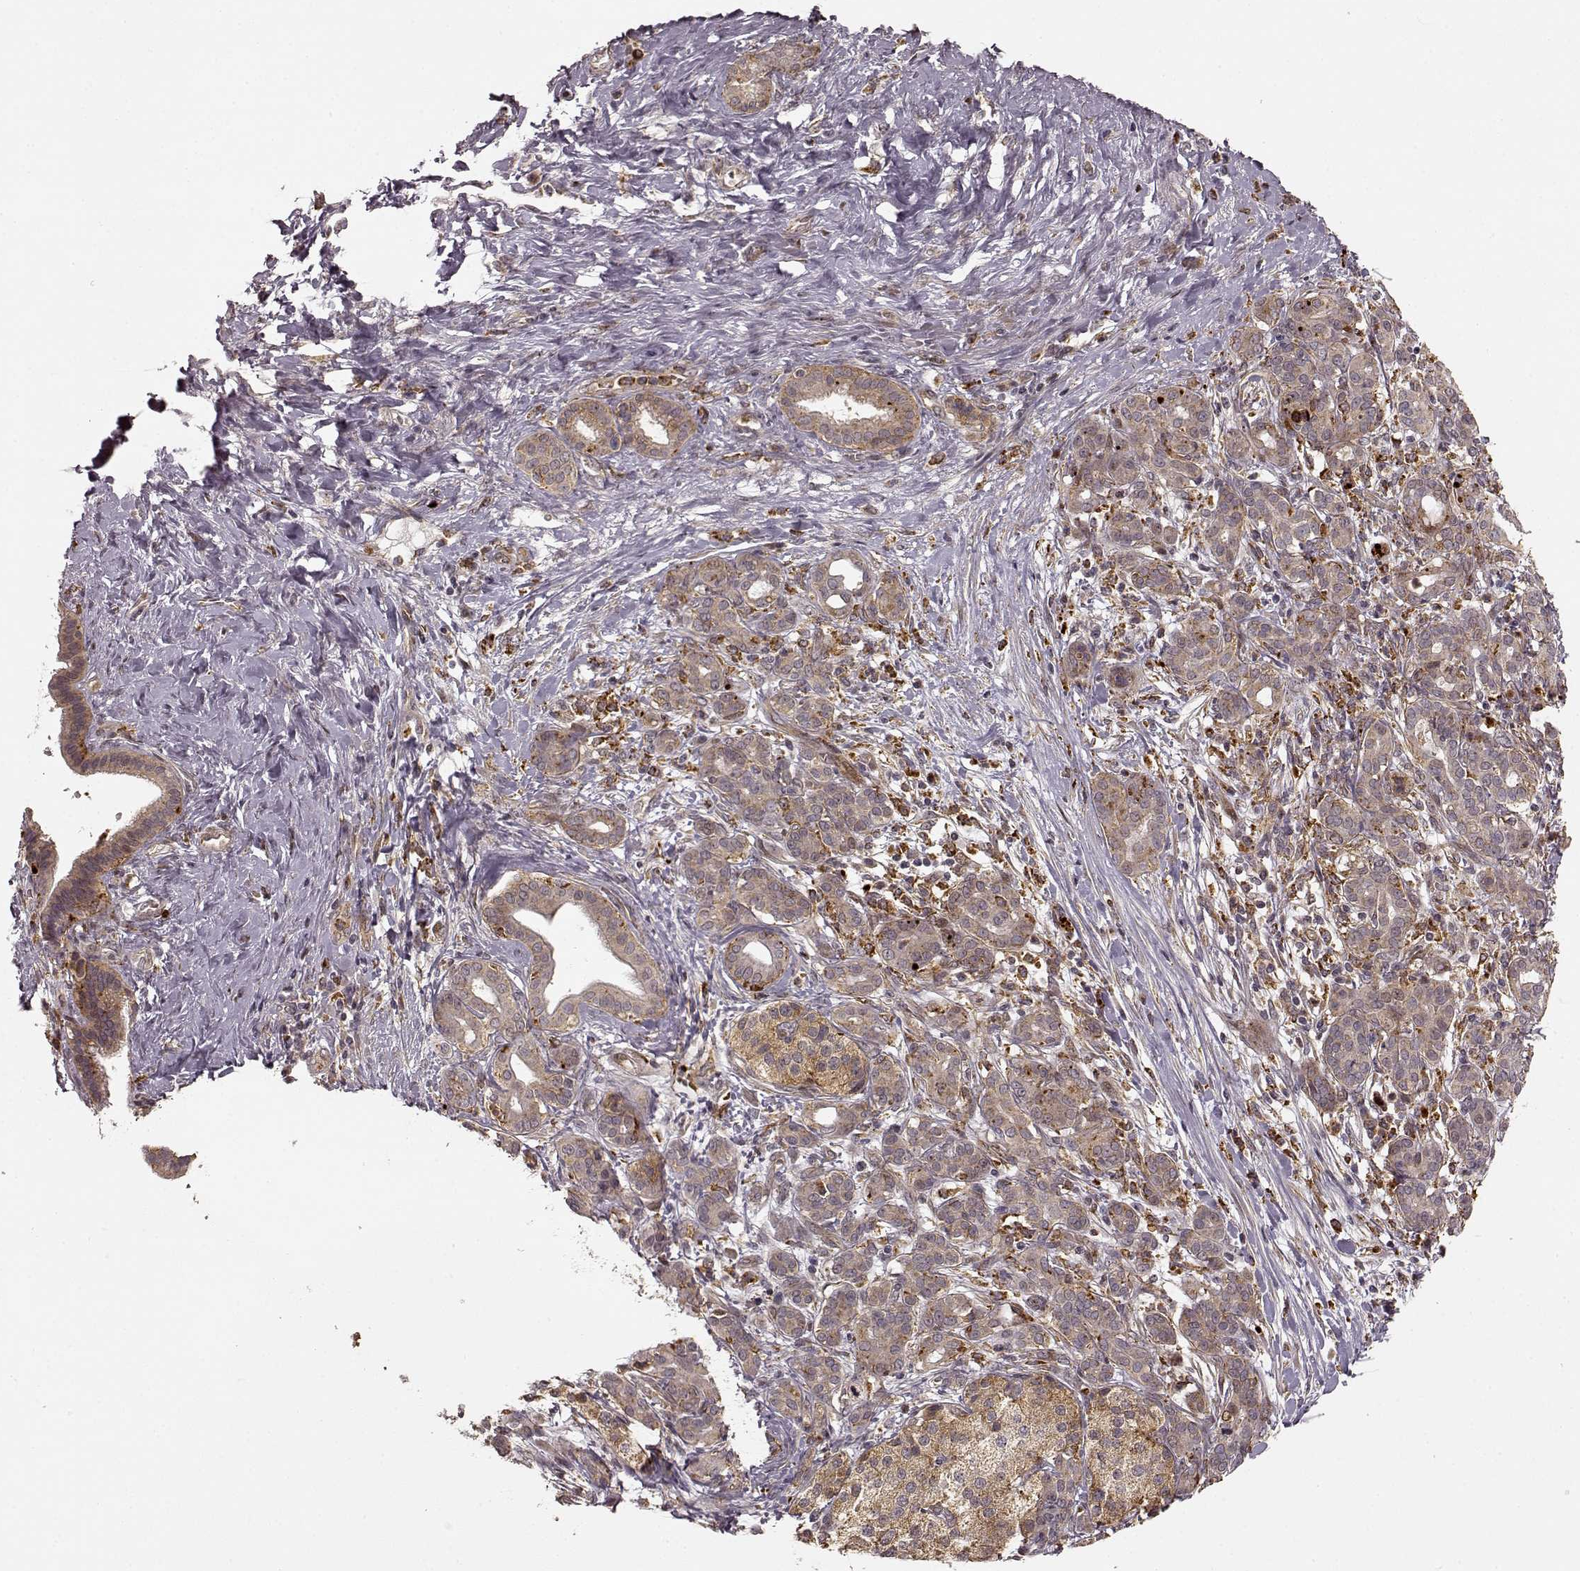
{"staining": {"intensity": "weak", "quantity": ">75%", "location": "cytoplasmic/membranous"}, "tissue": "pancreatic cancer", "cell_type": "Tumor cells", "image_type": "cancer", "snomed": [{"axis": "morphology", "description": "Adenocarcinoma, NOS"}, {"axis": "topography", "description": "Pancreas"}], "caption": "The micrograph reveals a brown stain indicating the presence of a protein in the cytoplasmic/membranous of tumor cells in pancreatic adenocarcinoma.", "gene": "SLC12A9", "patient": {"sex": "male", "age": 44}}